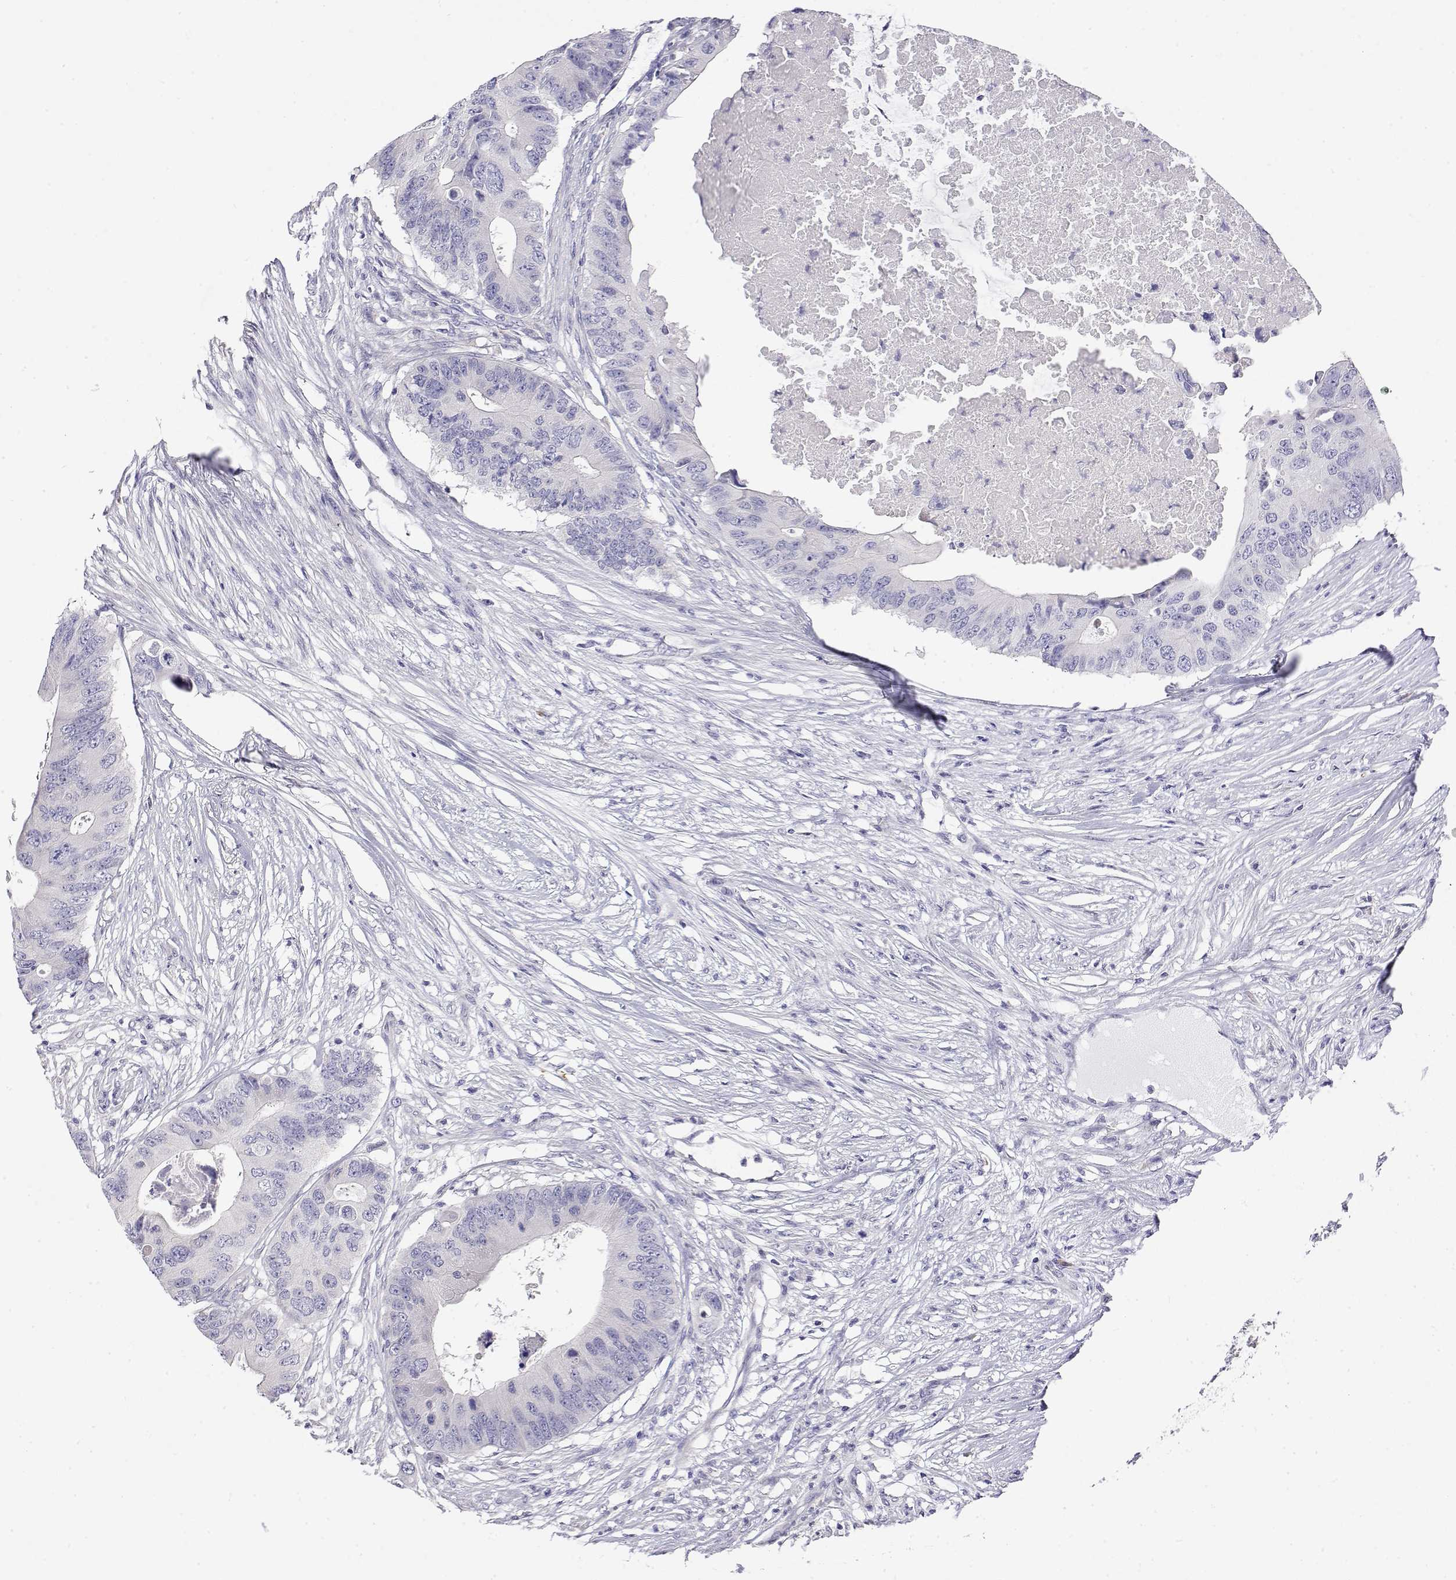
{"staining": {"intensity": "negative", "quantity": "none", "location": "none"}, "tissue": "colorectal cancer", "cell_type": "Tumor cells", "image_type": "cancer", "snomed": [{"axis": "morphology", "description": "Adenocarcinoma, NOS"}, {"axis": "topography", "description": "Colon"}], "caption": "DAB immunohistochemical staining of human colorectal adenocarcinoma demonstrates no significant staining in tumor cells.", "gene": "LY6D", "patient": {"sex": "male", "age": 71}}